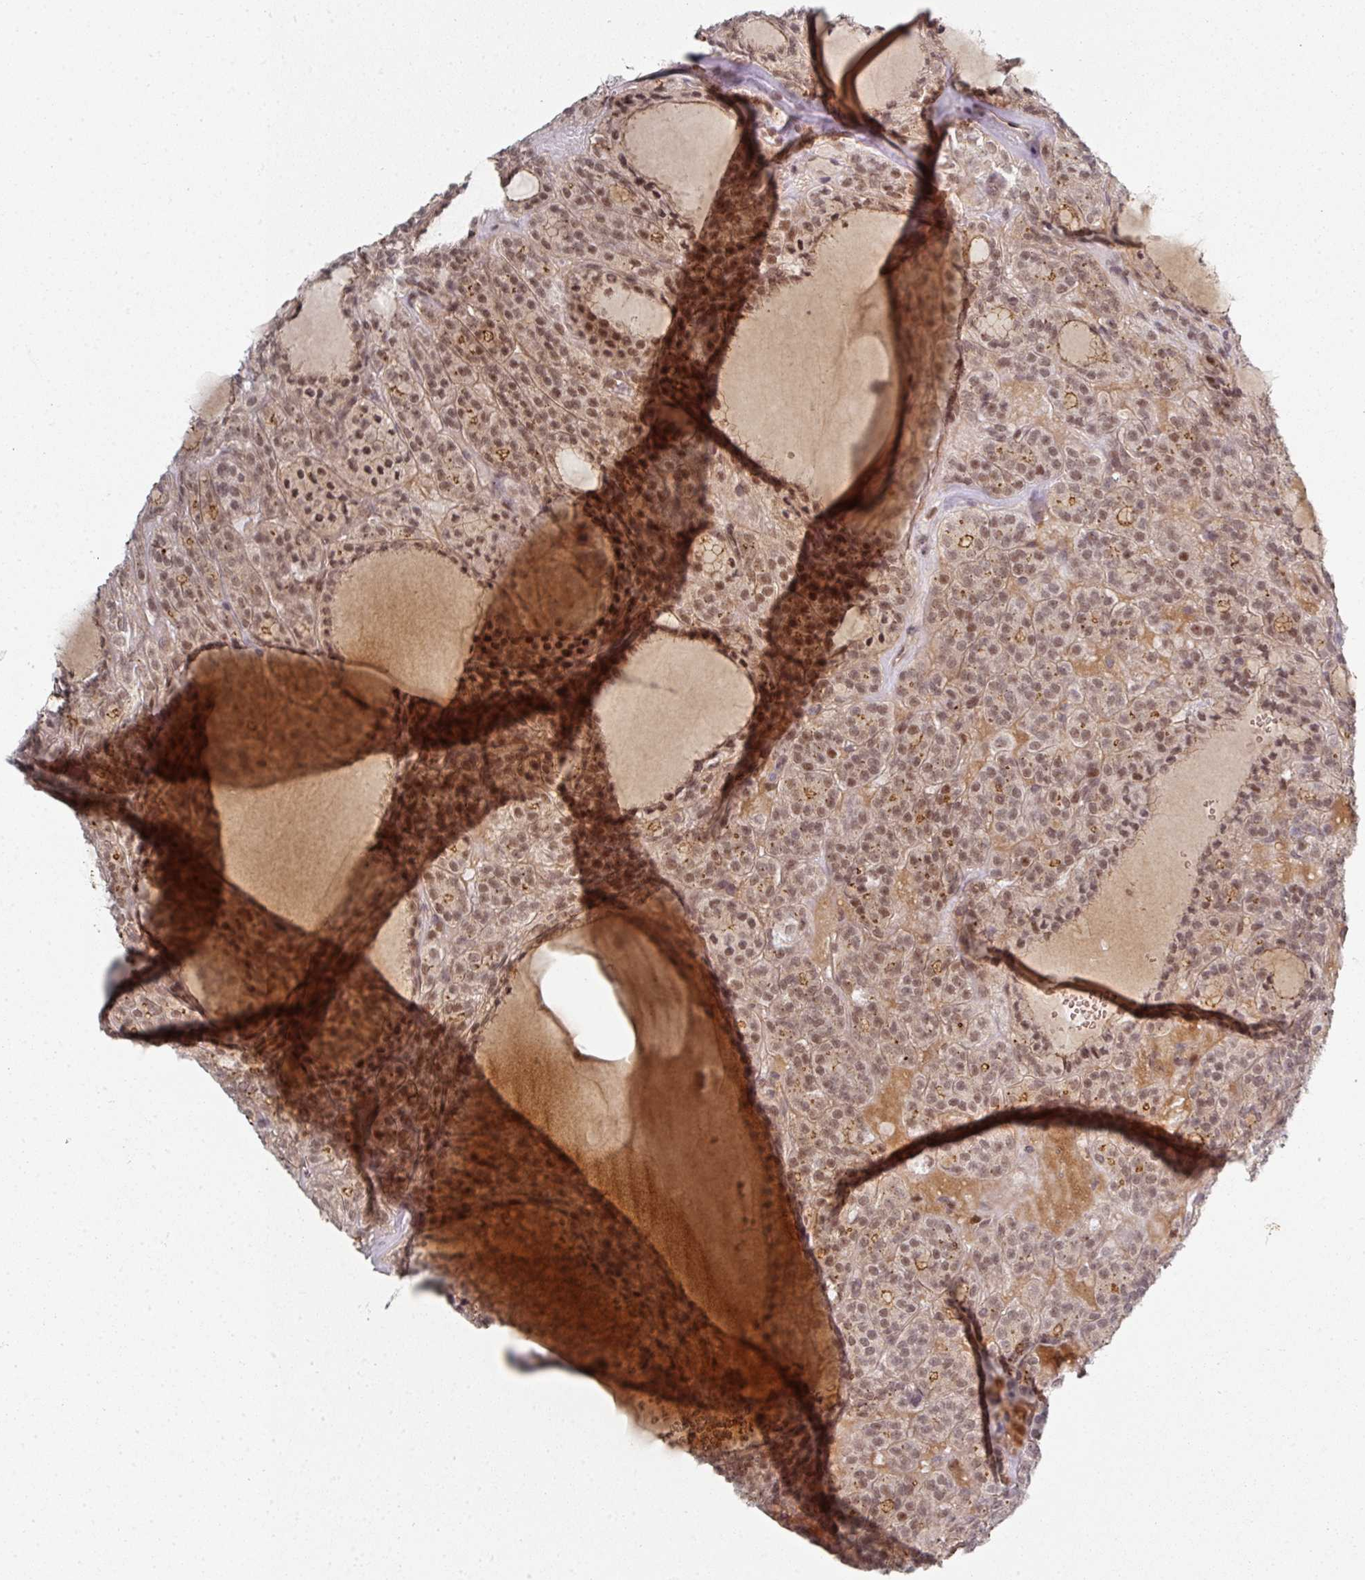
{"staining": {"intensity": "moderate", "quantity": ">75%", "location": "nuclear"}, "tissue": "thyroid cancer", "cell_type": "Tumor cells", "image_type": "cancer", "snomed": [{"axis": "morphology", "description": "Follicular adenoma carcinoma, NOS"}, {"axis": "topography", "description": "Thyroid gland"}], "caption": "A photomicrograph of human thyroid cancer (follicular adenoma carcinoma) stained for a protein displays moderate nuclear brown staining in tumor cells.", "gene": "TMCC1", "patient": {"sex": "female", "age": 63}}